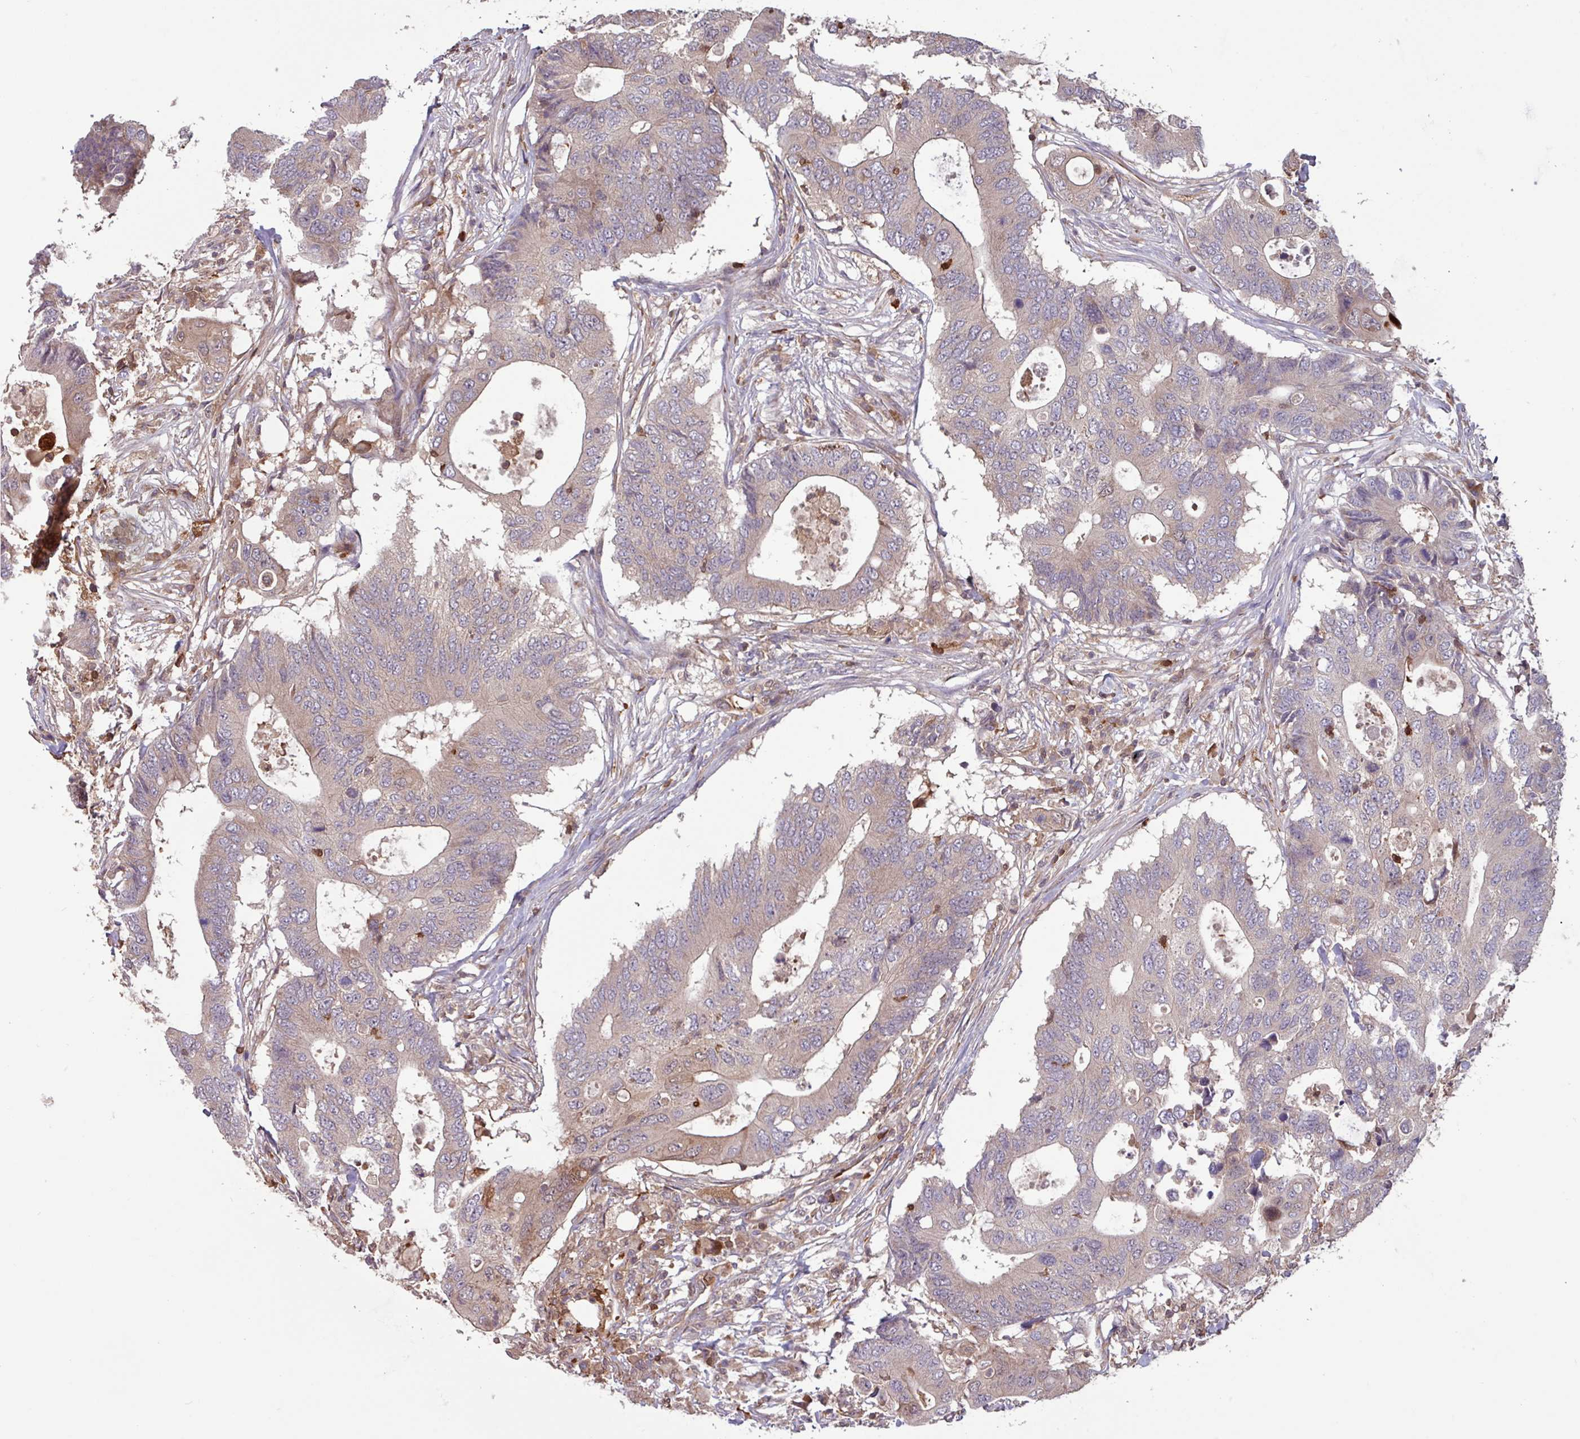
{"staining": {"intensity": "weak", "quantity": "25%-75%", "location": "cytoplasmic/membranous"}, "tissue": "colorectal cancer", "cell_type": "Tumor cells", "image_type": "cancer", "snomed": [{"axis": "morphology", "description": "Adenocarcinoma, NOS"}, {"axis": "topography", "description": "Colon"}], "caption": "Immunohistochemistry photomicrograph of neoplastic tissue: human adenocarcinoma (colorectal) stained using immunohistochemistry demonstrates low levels of weak protein expression localized specifically in the cytoplasmic/membranous of tumor cells, appearing as a cytoplasmic/membranous brown color.", "gene": "SEC61G", "patient": {"sex": "male", "age": 71}}